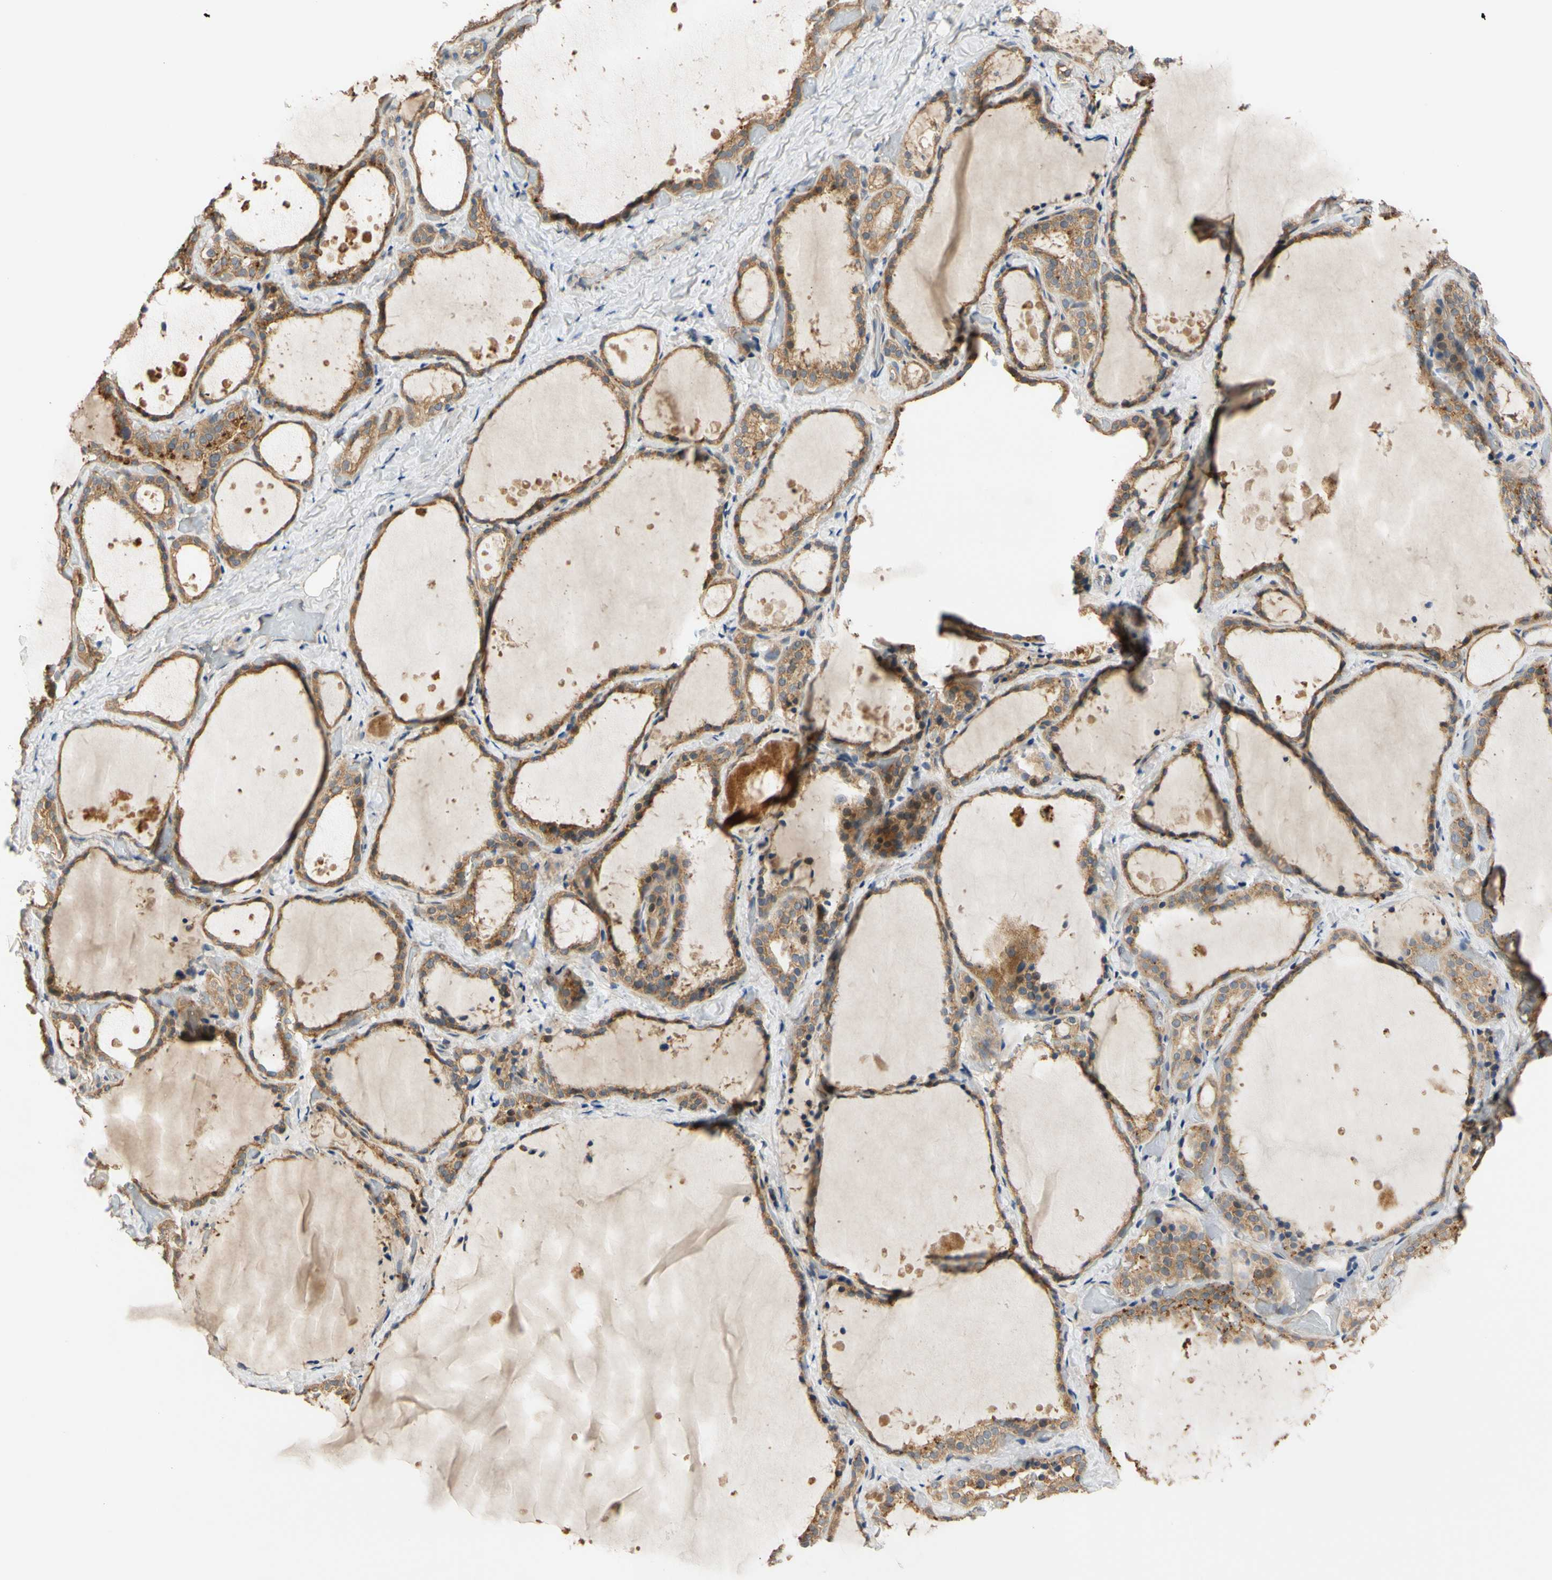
{"staining": {"intensity": "moderate", "quantity": ">75%", "location": "cytoplasmic/membranous"}, "tissue": "thyroid gland", "cell_type": "Glandular cells", "image_type": "normal", "snomed": [{"axis": "morphology", "description": "Normal tissue, NOS"}, {"axis": "topography", "description": "Thyroid gland"}], "caption": "High-magnification brightfield microscopy of normal thyroid gland stained with DAB (3,3'-diaminobenzidine) (brown) and counterstained with hematoxylin (blue). glandular cells exhibit moderate cytoplasmic/membranous staining is appreciated in approximately>75% of cells.", "gene": "MBTPS2", "patient": {"sex": "female", "age": 44}}